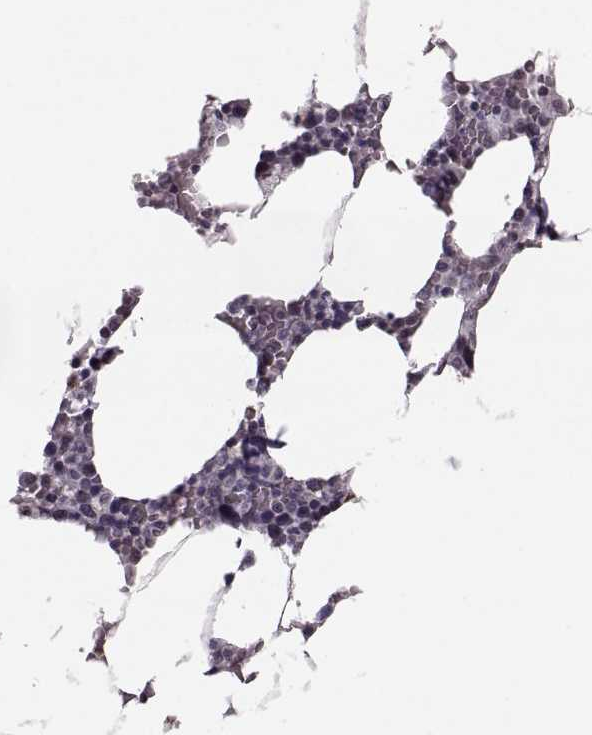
{"staining": {"intensity": "negative", "quantity": "none", "location": "none"}, "tissue": "bone marrow", "cell_type": "Hematopoietic cells", "image_type": "normal", "snomed": [{"axis": "morphology", "description": "Normal tissue, NOS"}, {"axis": "topography", "description": "Bone marrow"}], "caption": "DAB (3,3'-diaminobenzidine) immunohistochemical staining of benign human bone marrow reveals no significant expression in hematopoietic cells.", "gene": "ALDH3A1", "patient": {"sex": "female", "age": 52}}